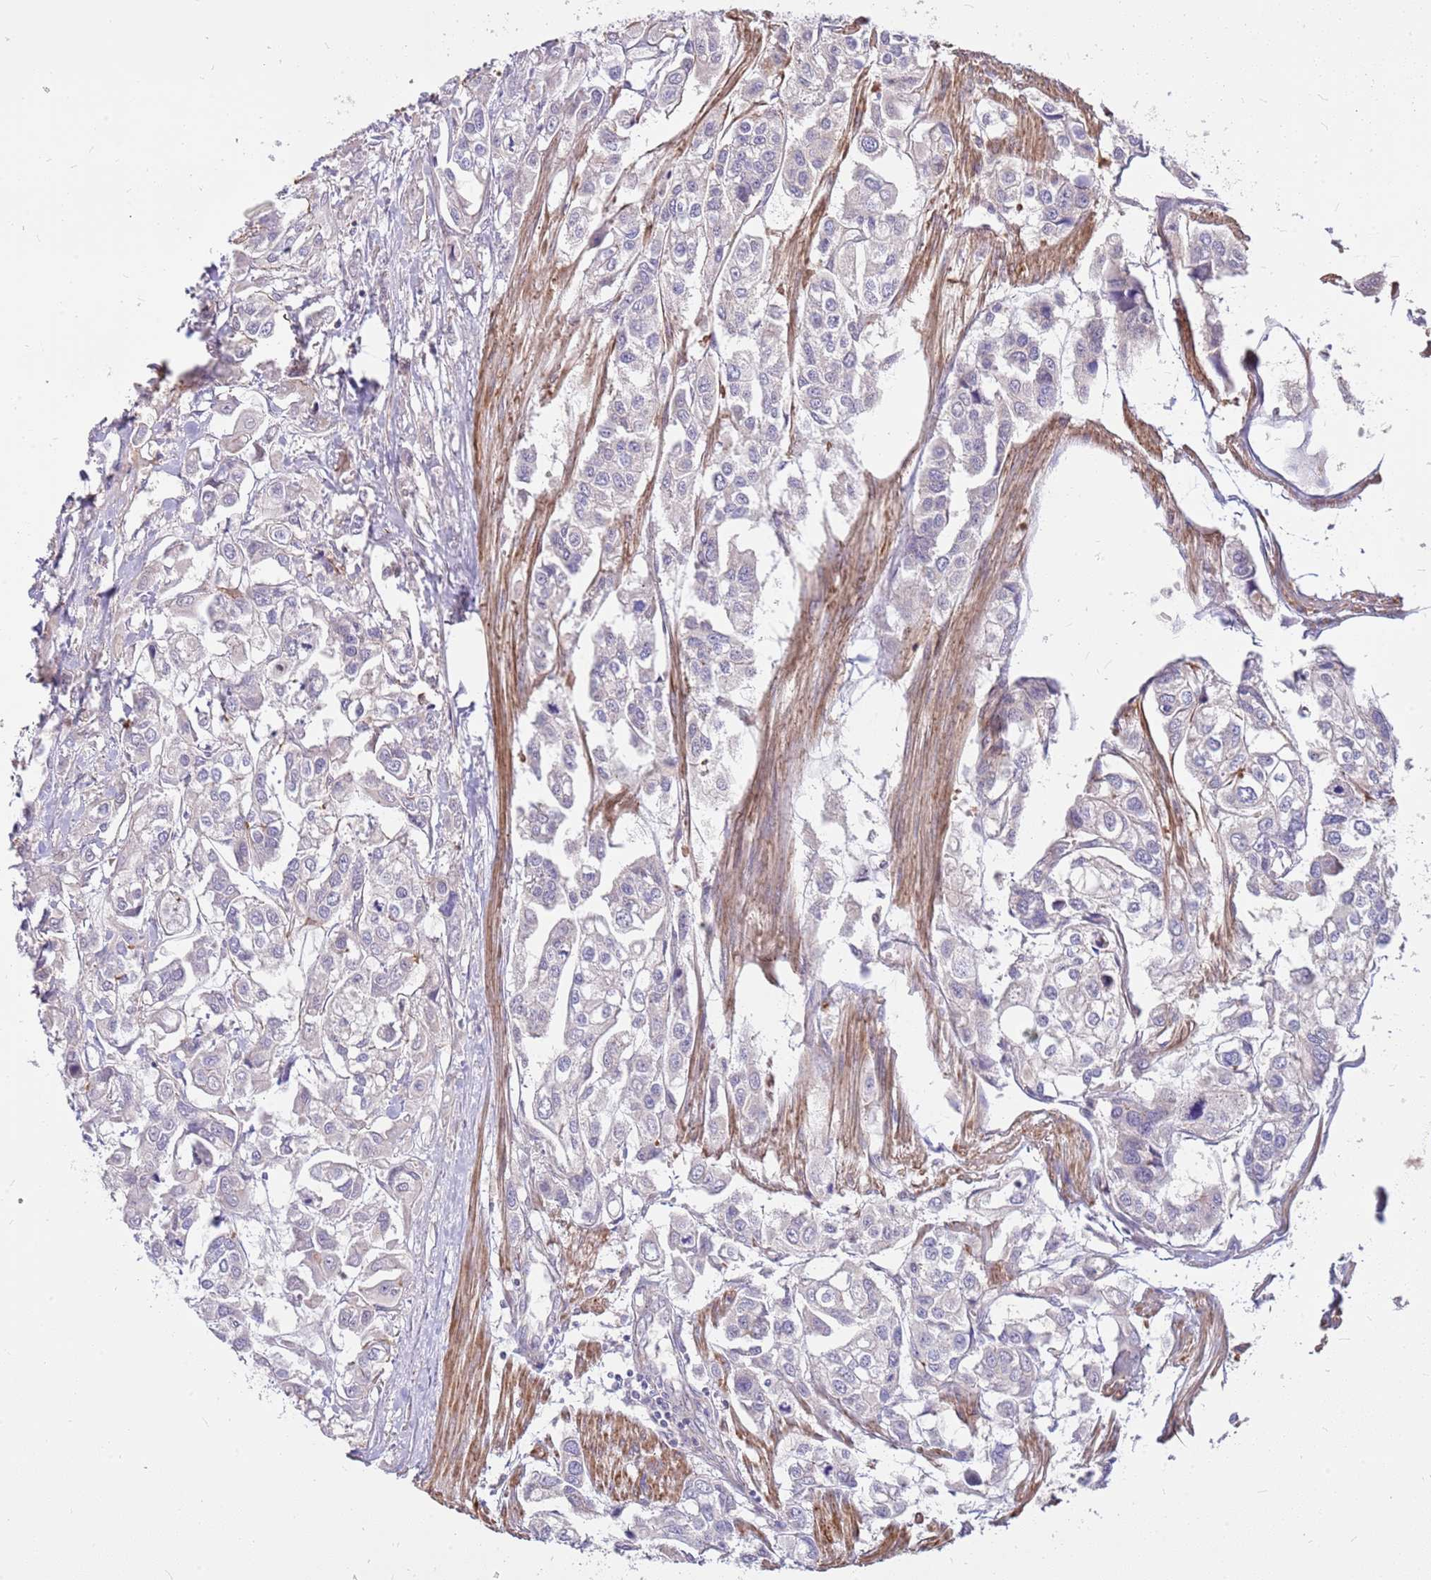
{"staining": {"intensity": "negative", "quantity": "none", "location": "none"}, "tissue": "urothelial cancer", "cell_type": "Tumor cells", "image_type": "cancer", "snomed": [{"axis": "morphology", "description": "Urothelial carcinoma, High grade"}, {"axis": "topography", "description": "Urinary bladder"}], "caption": "A histopathology image of human high-grade urothelial carcinoma is negative for staining in tumor cells.", "gene": "MVD", "patient": {"sex": "male", "age": 67}}